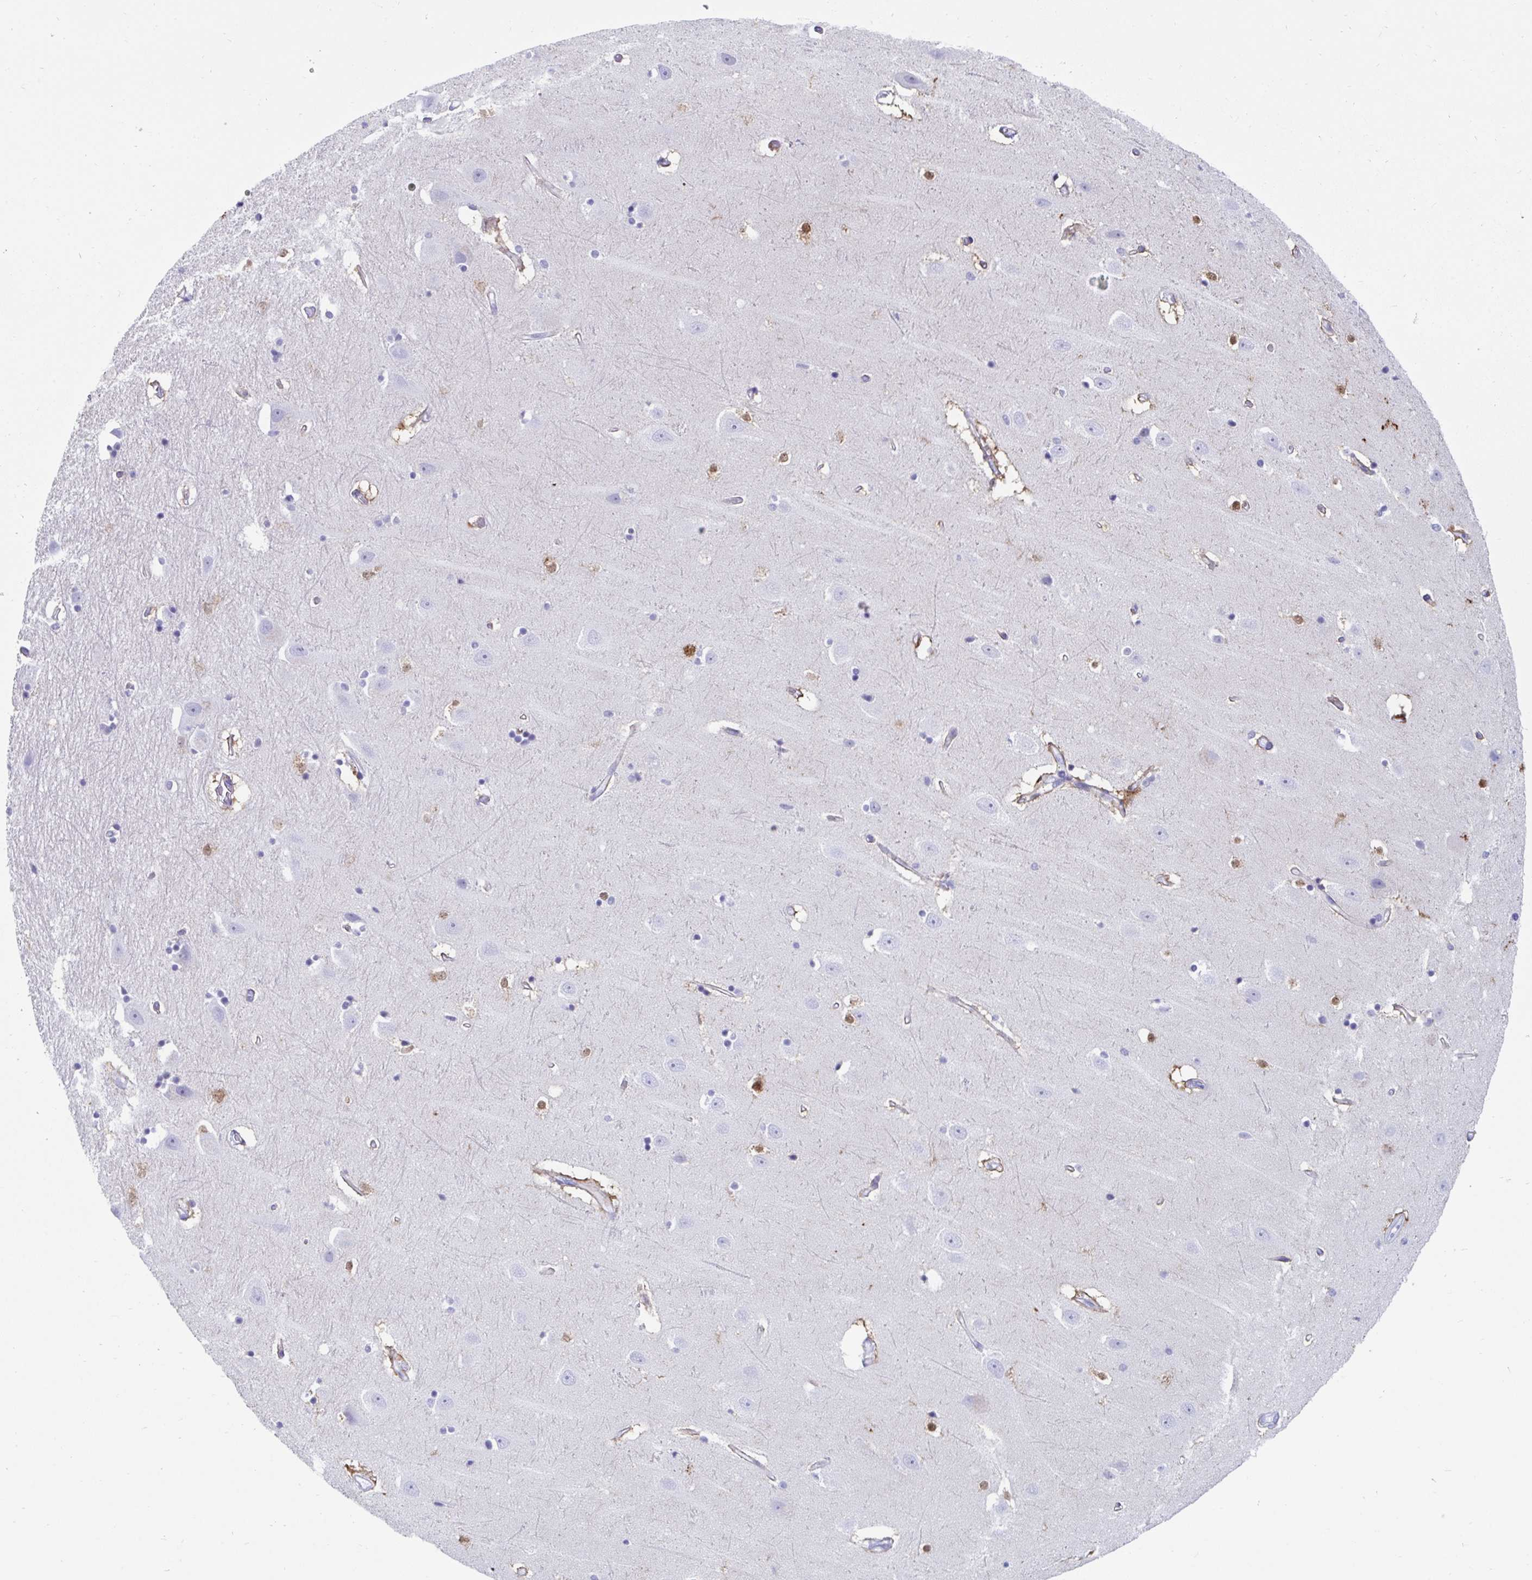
{"staining": {"intensity": "moderate", "quantity": "<25%", "location": "cytoplasmic/membranous"}, "tissue": "hippocampus", "cell_type": "Glial cells", "image_type": "normal", "snomed": [{"axis": "morphology", "description": "Normal tissue, NOS"}, {"axis": "topography", "description": "Hippocampus"}], "caption": "Immunohistochemical staining of benign human hippocampus displays low levels of moderate cytoplasmic/membranous staining in approximately <25% of glial cells.", "gene": "GKN2", "patient": {"sex": "male", "age": 63}}